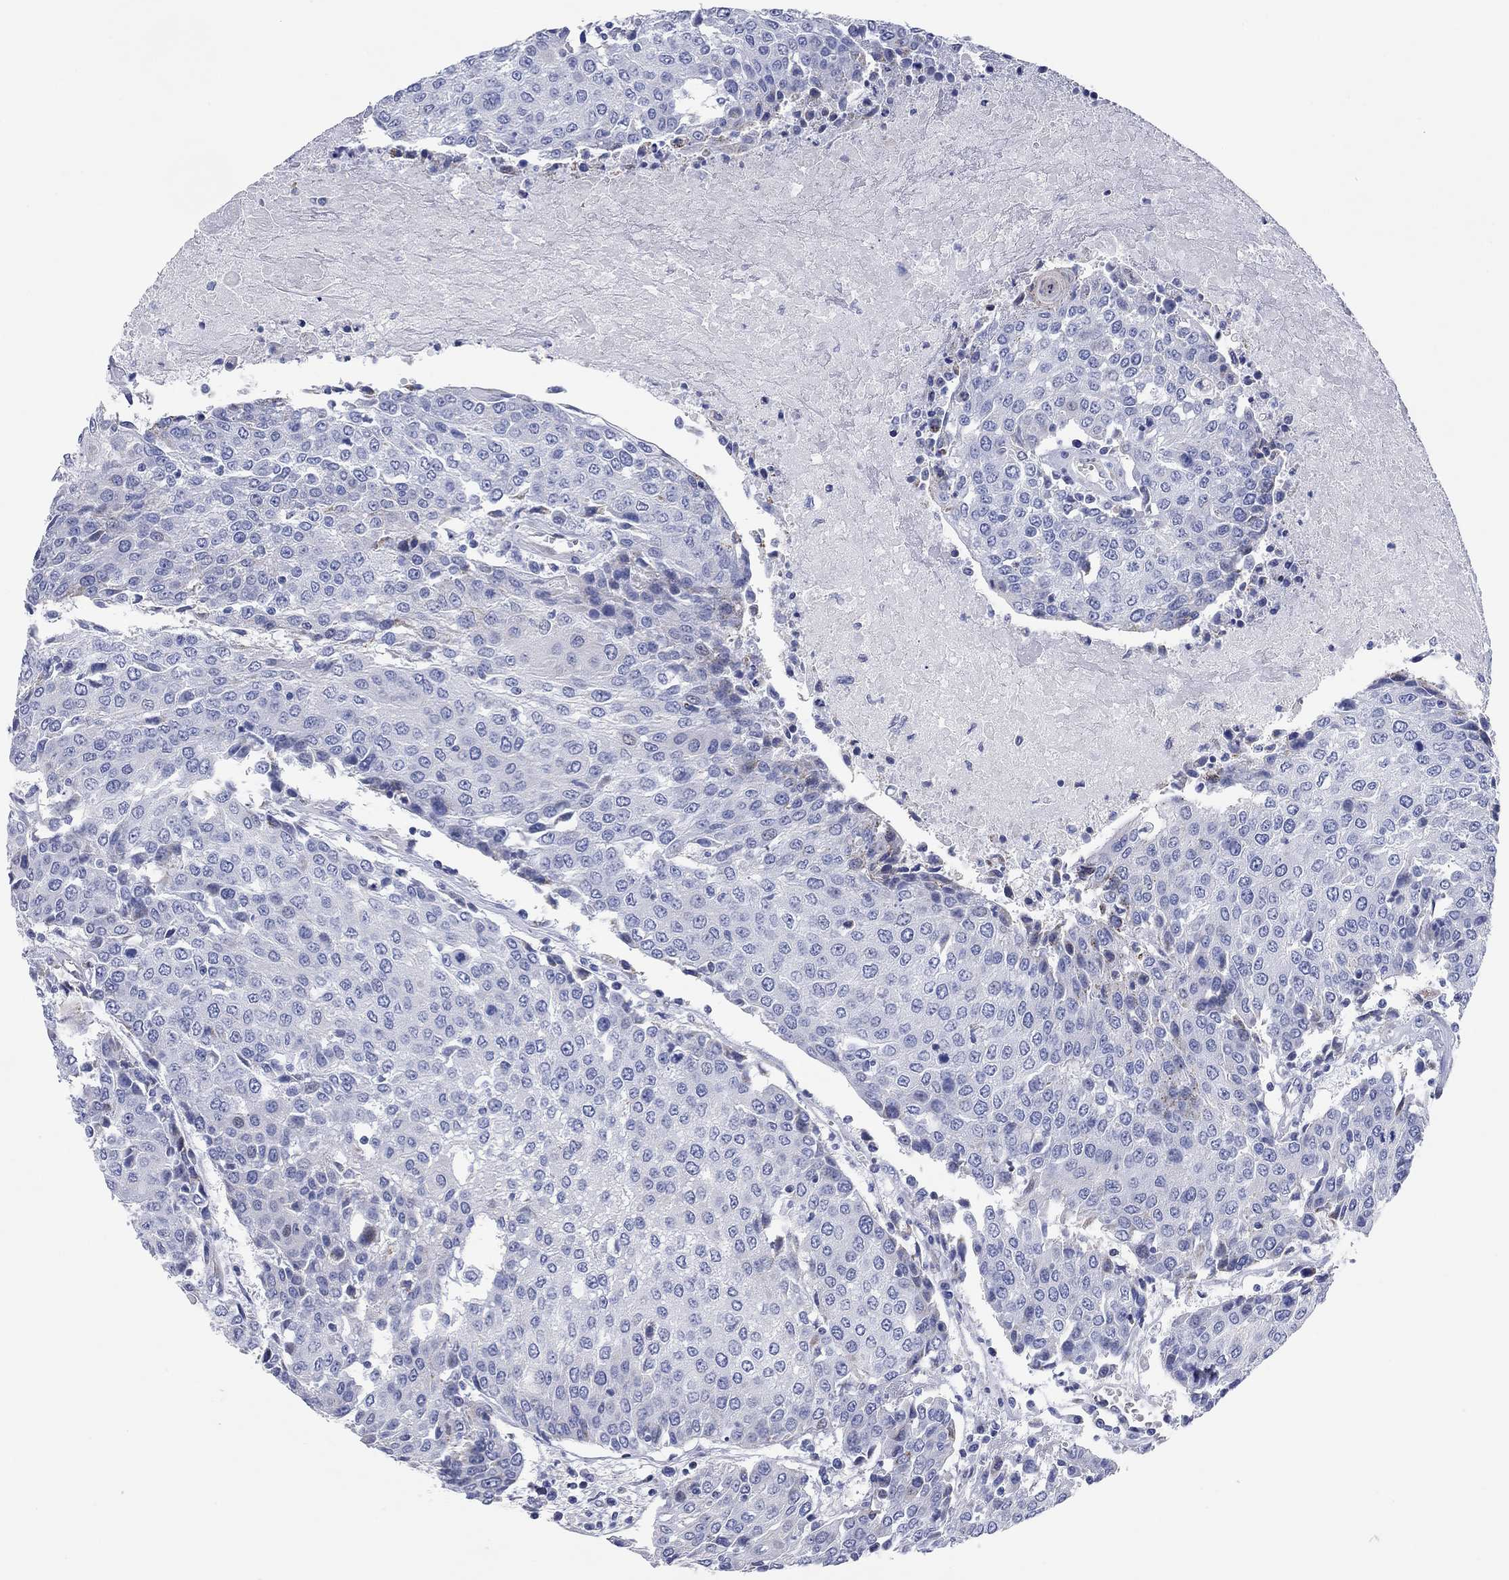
{"staining": {"intensity": "negative", "quantity": "none", "location": "none"}, "tissue": "urothelial cancer", "cell_type": "Tumor cells", "image_type": "cancer", "snomed": [{"axis": "morphology", "description": "Urothelial carcinoma, High grade"}, {"axis": "topography", "description": "Urinary bladder"}], "caption": "This is an immunohistochemistry (IHC) micrograph of urothelial cancer. There is no expression in tumor cells.", "gene": "CHI3L2", "patient": {"sex": "female", "age": 85}}